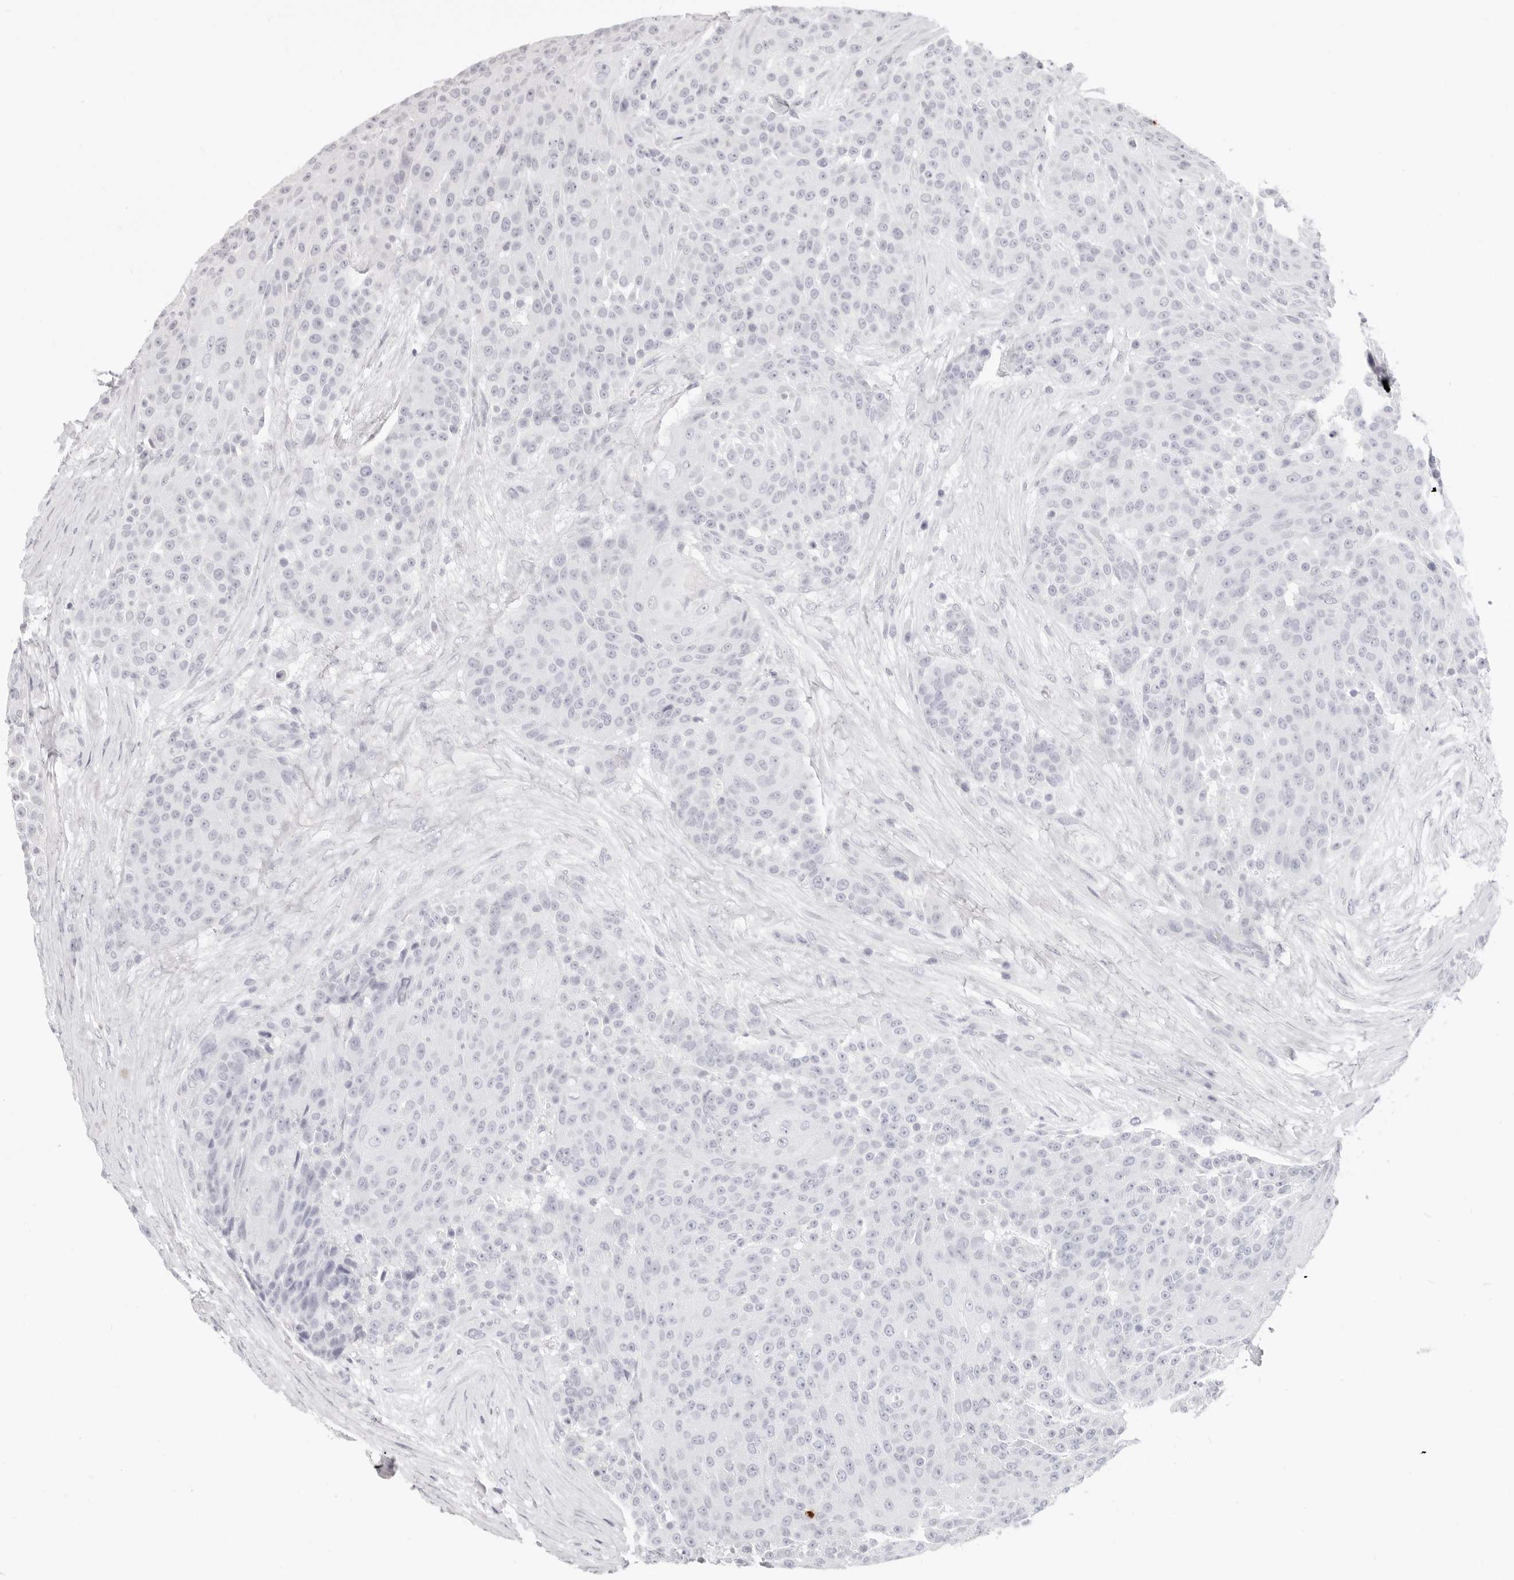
{"staining": {"intensity": "negative", "quantity": "none", "location": "none"}, "tissue": "urothelial cancer", "cell_type": "Tumor cells", "image_type": "cancer", "snomed": [{"axis": "morphology", "description": "Urothelial carcinoma, High grade"}, {"axis": "topography", "description": "Urinary bladder"}], "caption": "Immunohistochemical staining of high-grade urothelial carcinoma exhibits no significant staining in tumor cells.", "gene": "CAMP", "patient": {"sex": "female", "age": 63}}